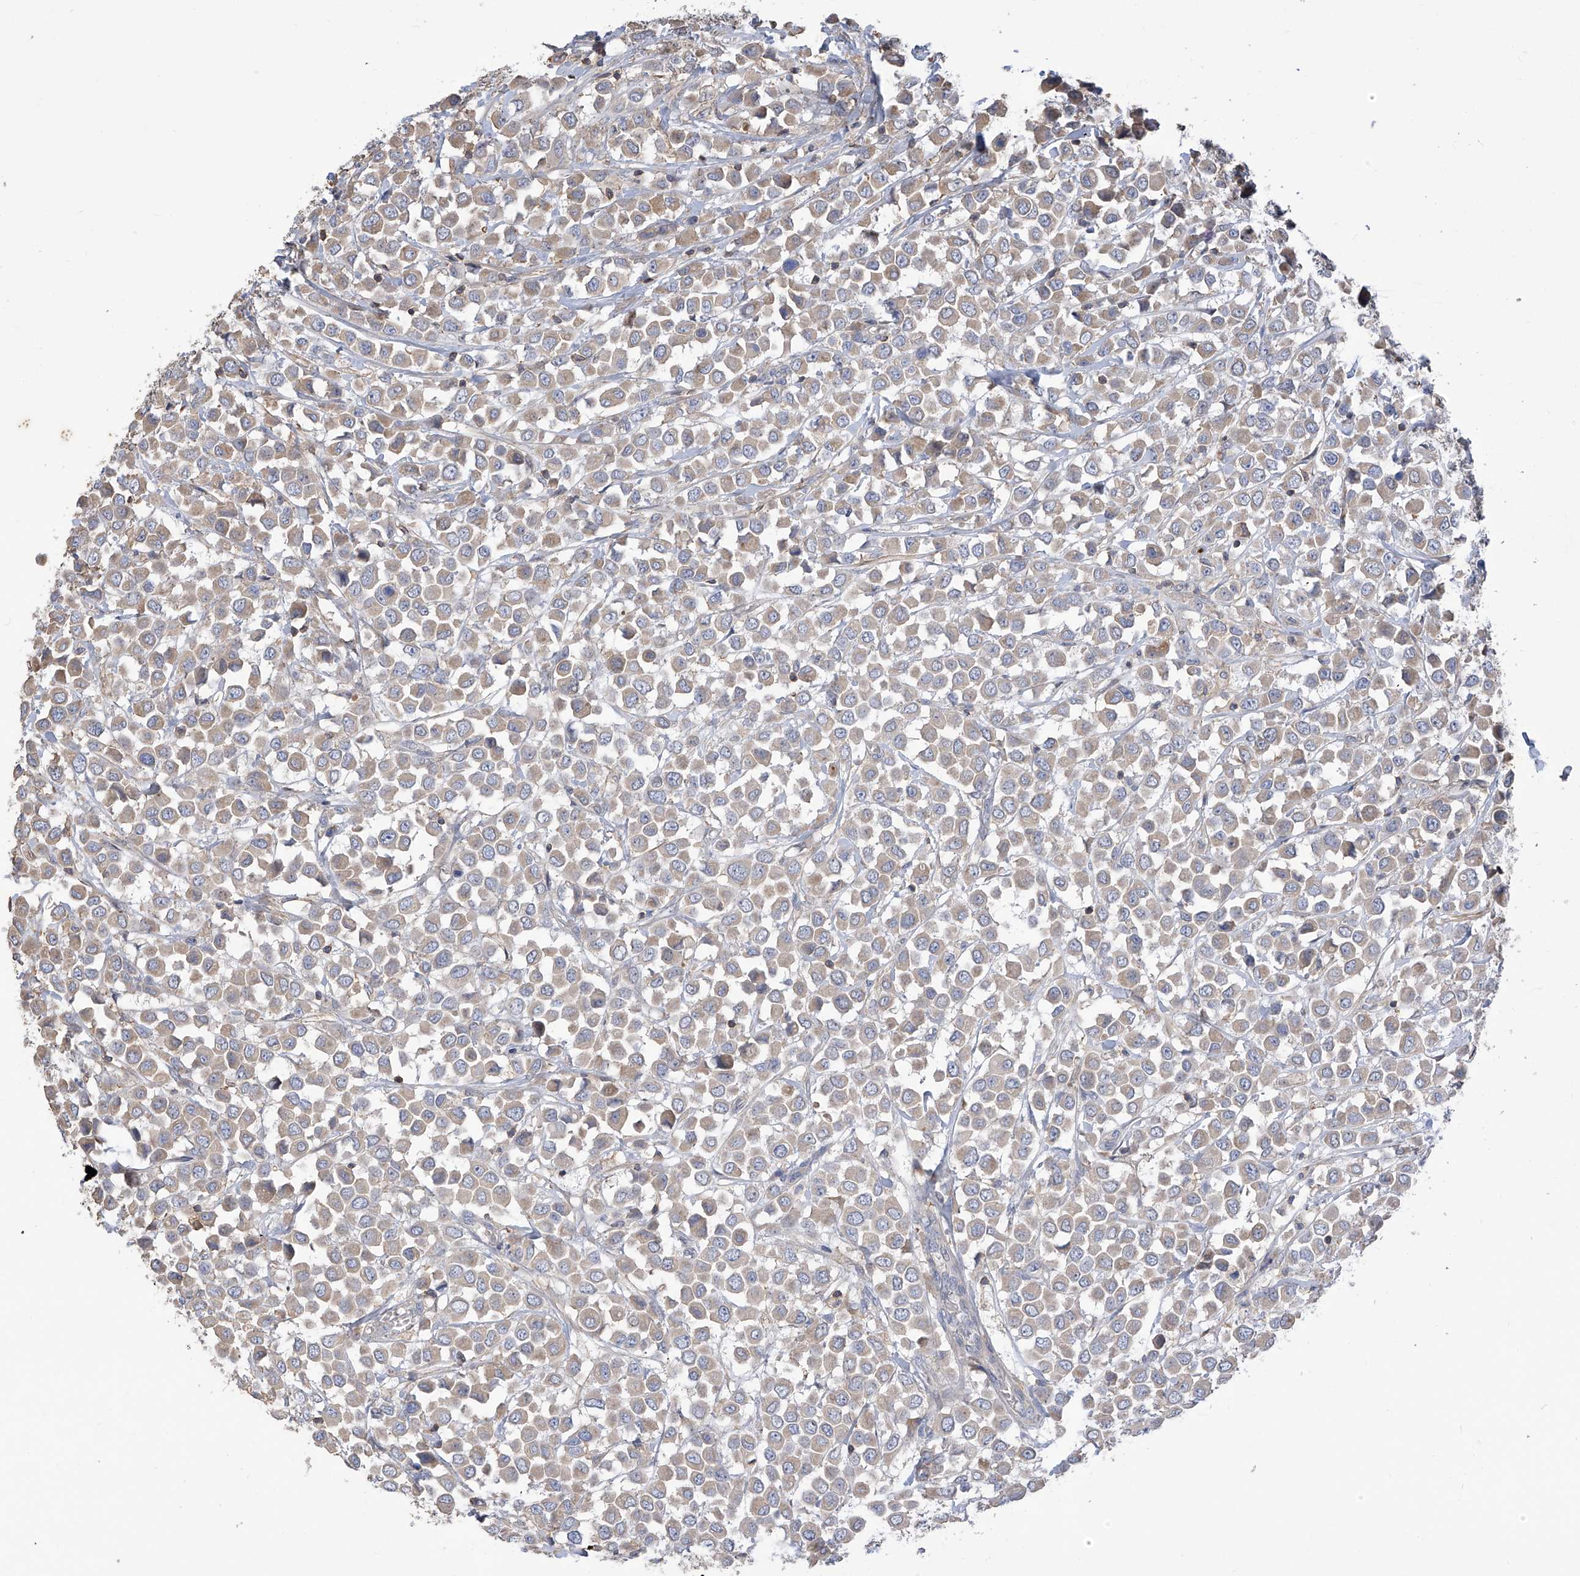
{"staining": {"intensity": "weak", "quantity": ">75%", "location": "cytoplasmic/membranous"}, "tissue": "breast cancer", "cell_type": "Tumor cells", "image_type": "cancer", "snomed": [{"axis": "morphology", "description": "Duct carcinoma"}, {"axis": "topography", "description": "Breast"}], "caption": "DAB immunohistochemical staining of intraductal carcinoma (breast) displays weak cytoplasmic/membranous protein staining in about >75% of tumor cells.", "gene": "SLFN14", "patient": {"sex": "female", "age": 61}}